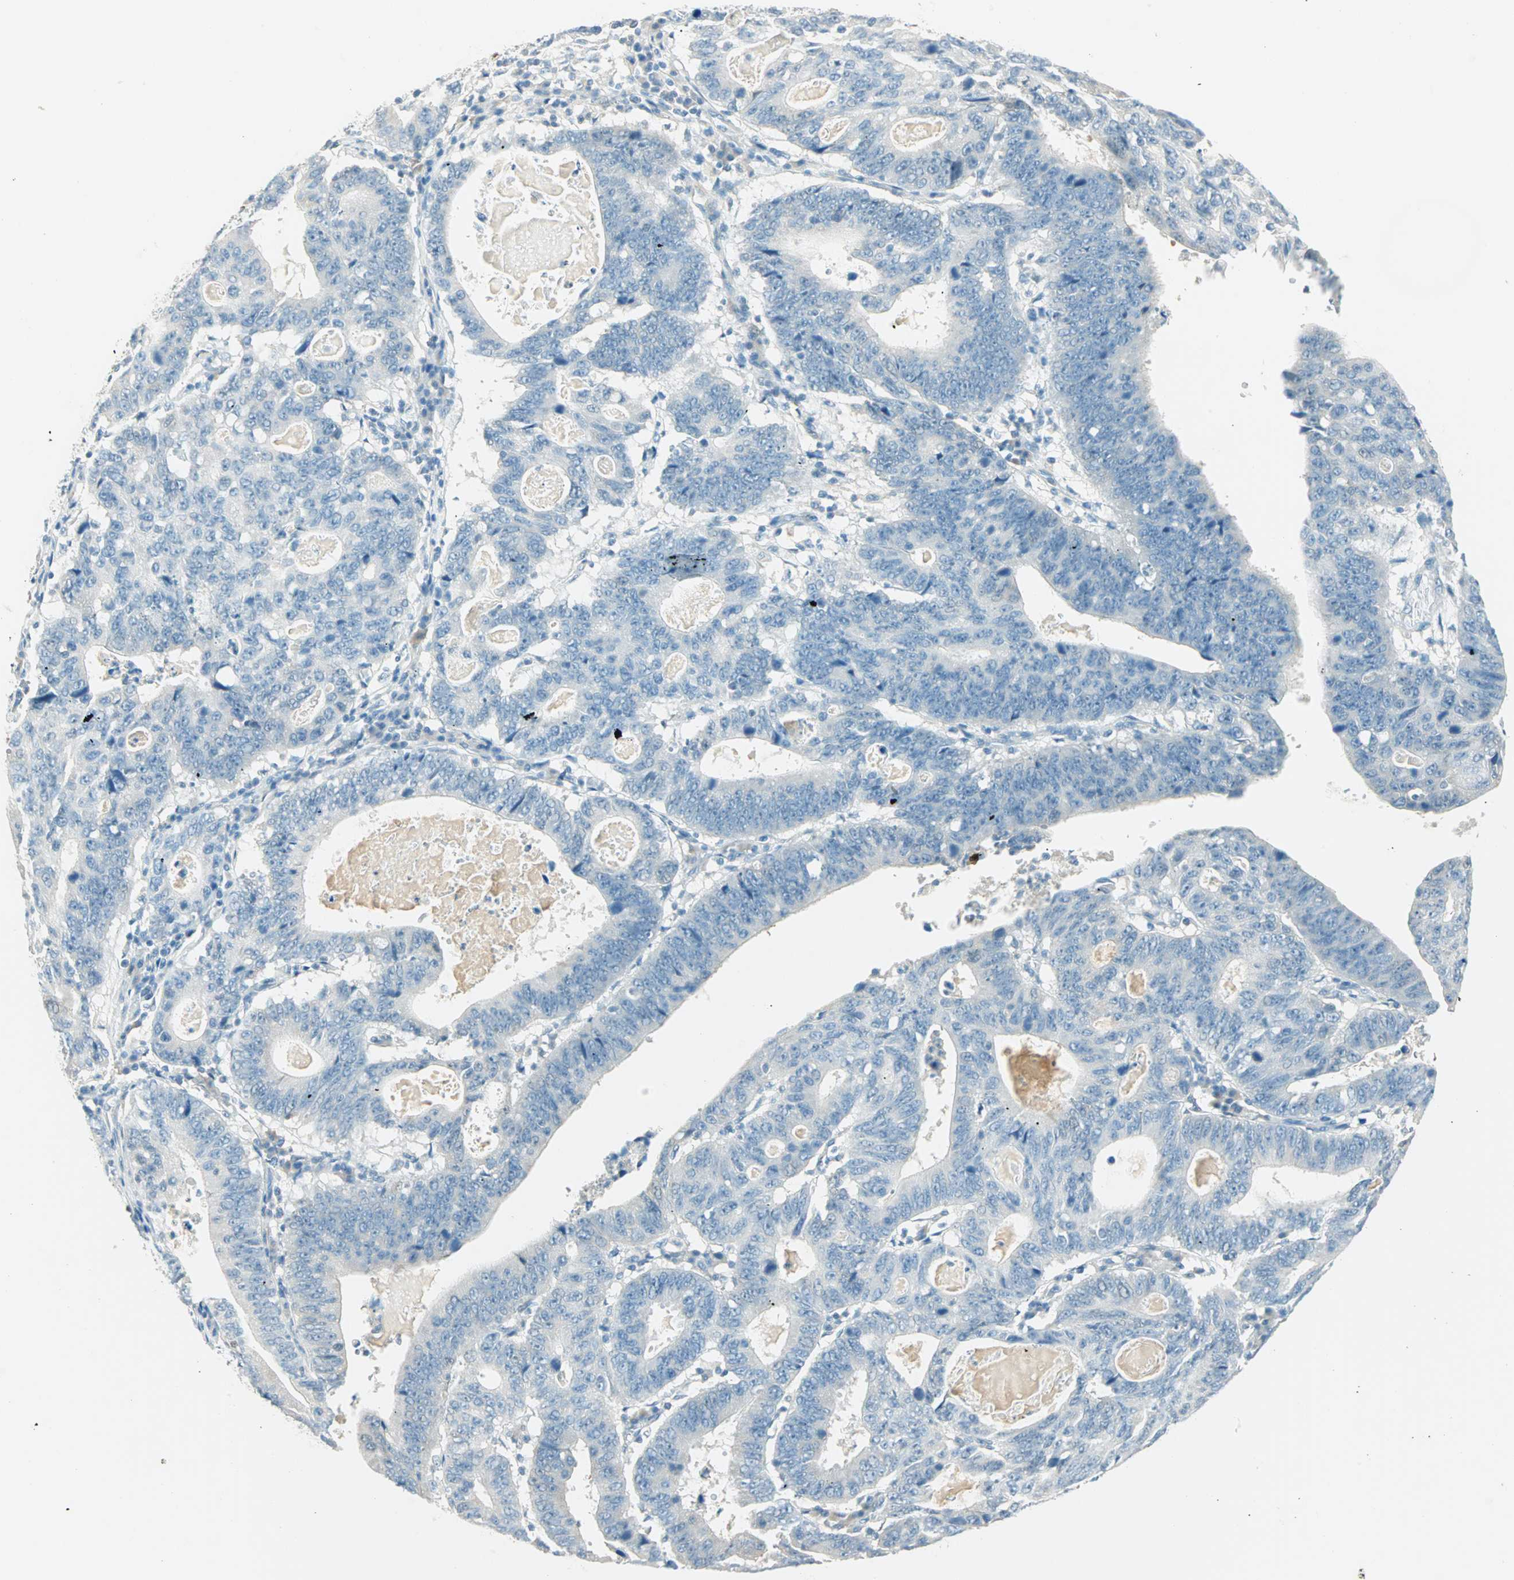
{"staining": {"intensity": "negative", "quantity": "none", "location": "none"}, "tissue": "stomach cancer", "cell_type": "Tumor cells", "image_type": "cancer", "snomed": [{"axis": "morphology", "description": "Adenocarcinoma, NOS"}, {"axis": "topography", "description": "Stomach"}], "caption": "A micrograph of human adenocarcinoma (stomach) is negative for staining in tumor cells. (DAB (3,3'-diaminobenzidine) immunohistochemistry (IHC) with hematoxylin counter stain).", "gene": "S100A1", "patient": {"sex": "male", "age": 59}}